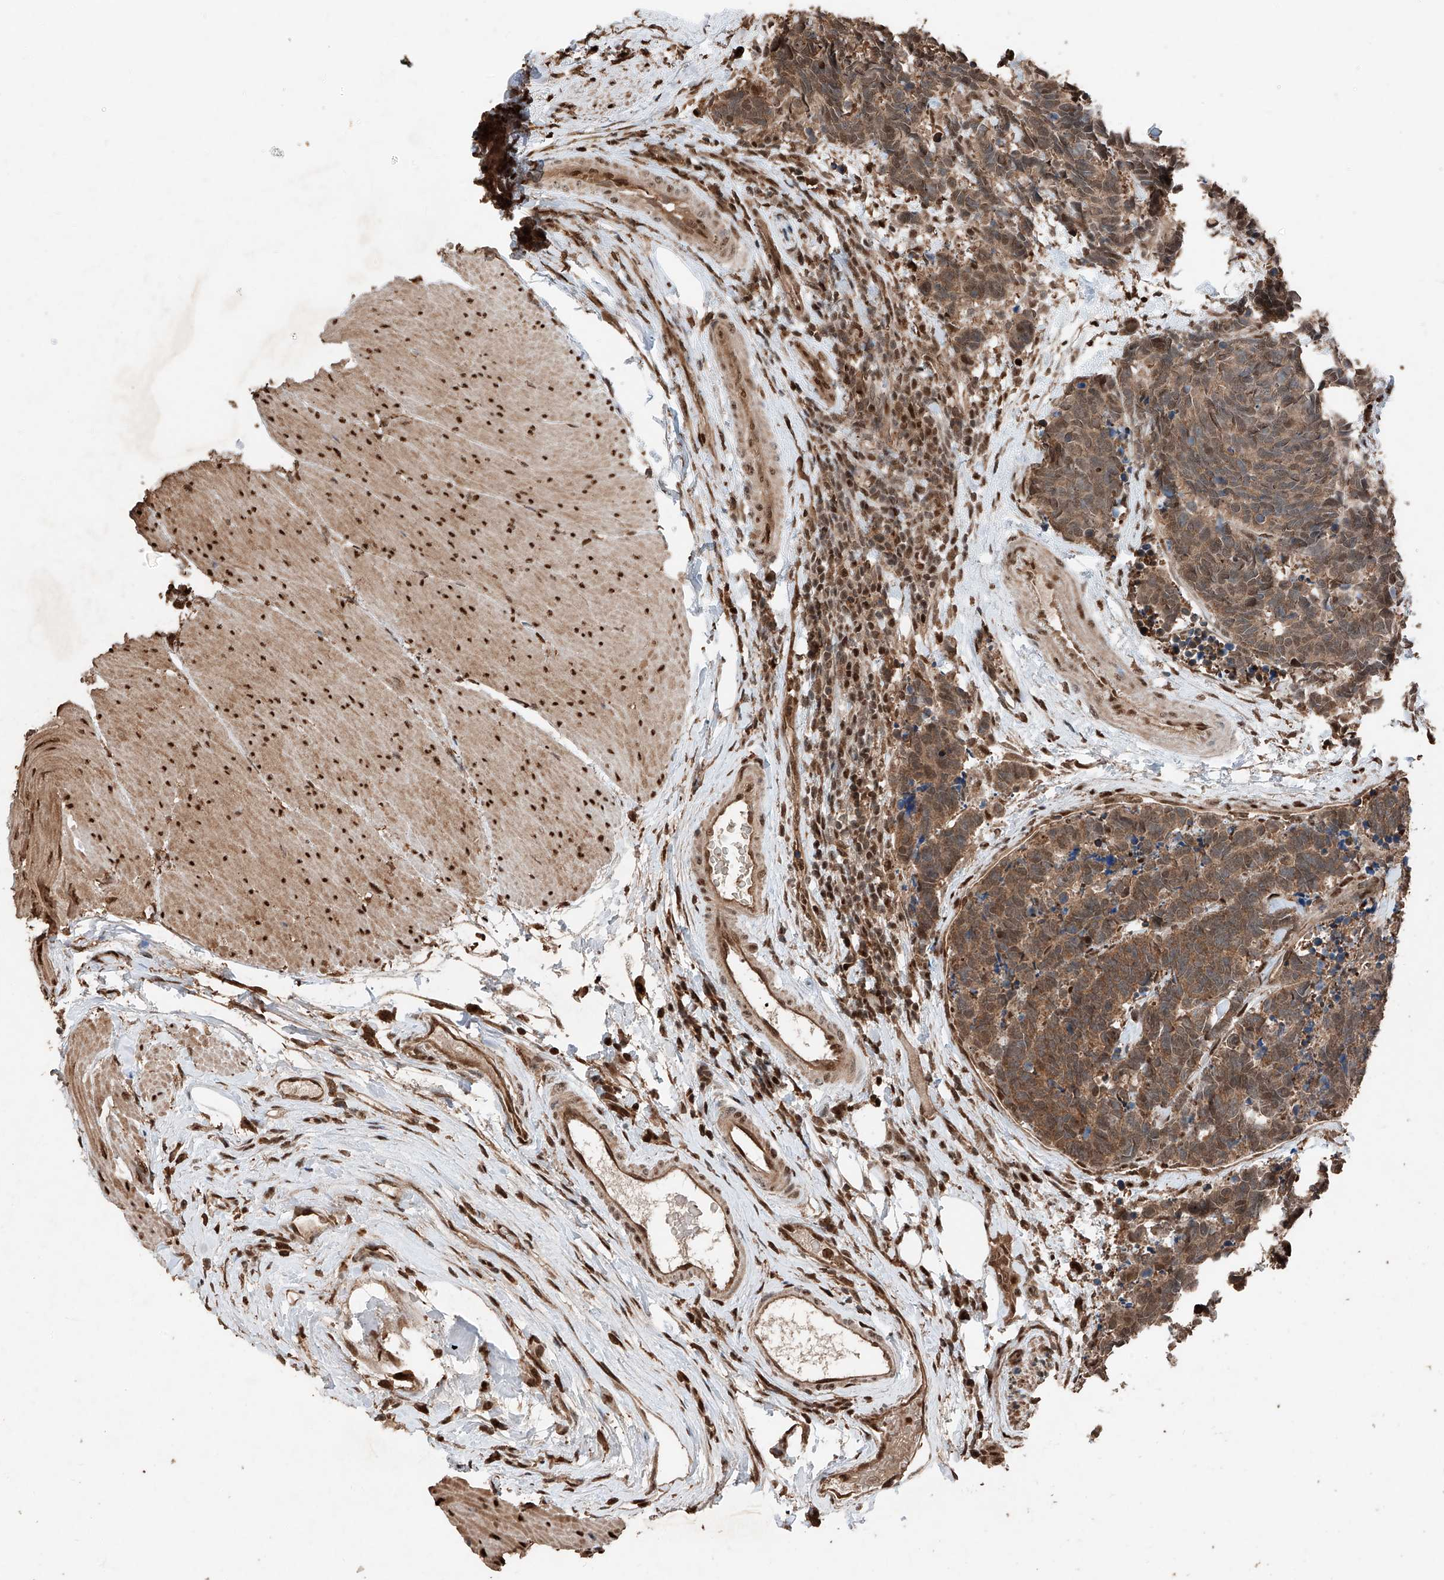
{"staining": {"intensity": "moderate", "quantity": ">75%", "location": "cytoplasmic/membranous,nuclear"}, "tissue": "carcinoid", "cell_type": "Tumor cells", "image_type": "cancer", "snomed": [{"axis": "morphology", "description": "Carcinoma, NOS"}, {"axis": "morphology", "description": "Carcinoid, malignant, NOS"}, {"axis": "topography", "description": "Urinary bladder"}], "caption": "The micrograph demonstrates staining of carcinoid, revealing moderate cytoplasmic/membranous and nuclear protein staining (brown color) within tumor cells.", "gene": "RMND1", "patient": {"sex": "male", "age": 57}}